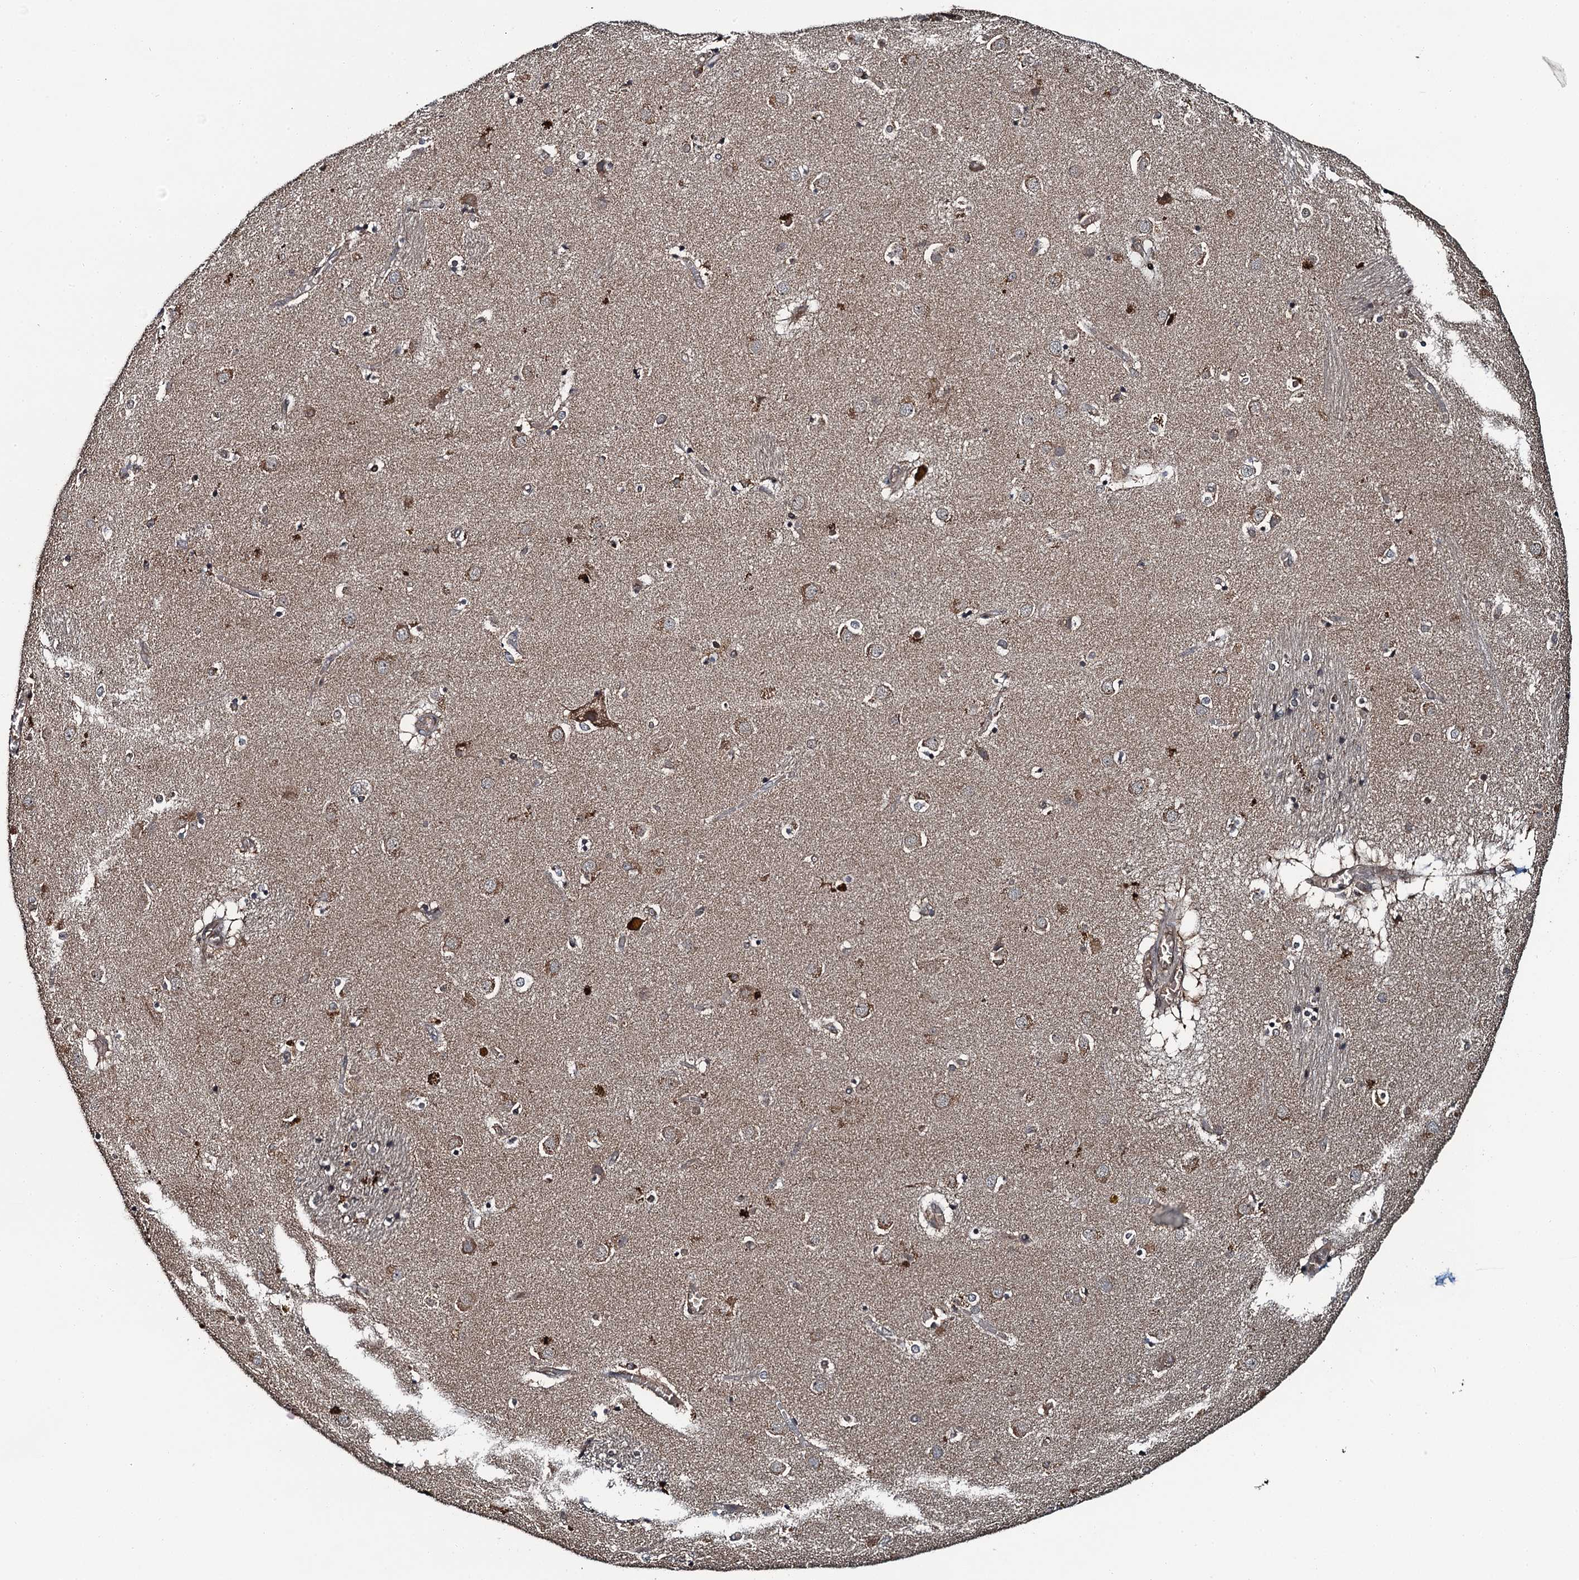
{"staining": {"intensity": "weak", "quantity": "25%-75%", "location": "cytoplasmic/membranous"}, "tissue": "caudate", "cell_type": "Glial cells", "image_type": "normal", "snomed": [{"axis": "morphology", "description": "Normal tissue, NOS"}, {"axis": "topography", "description": "Lateral ventricle wall"}], "caption": "A brown stain shows weak cytoplasmic/membranous expression of a protein in glial cells of benign human caudate. (IHC, brightfield microscopy, high magnification).", "gene": "SNX32", "patient": {"sex": "male", "age": 70}}